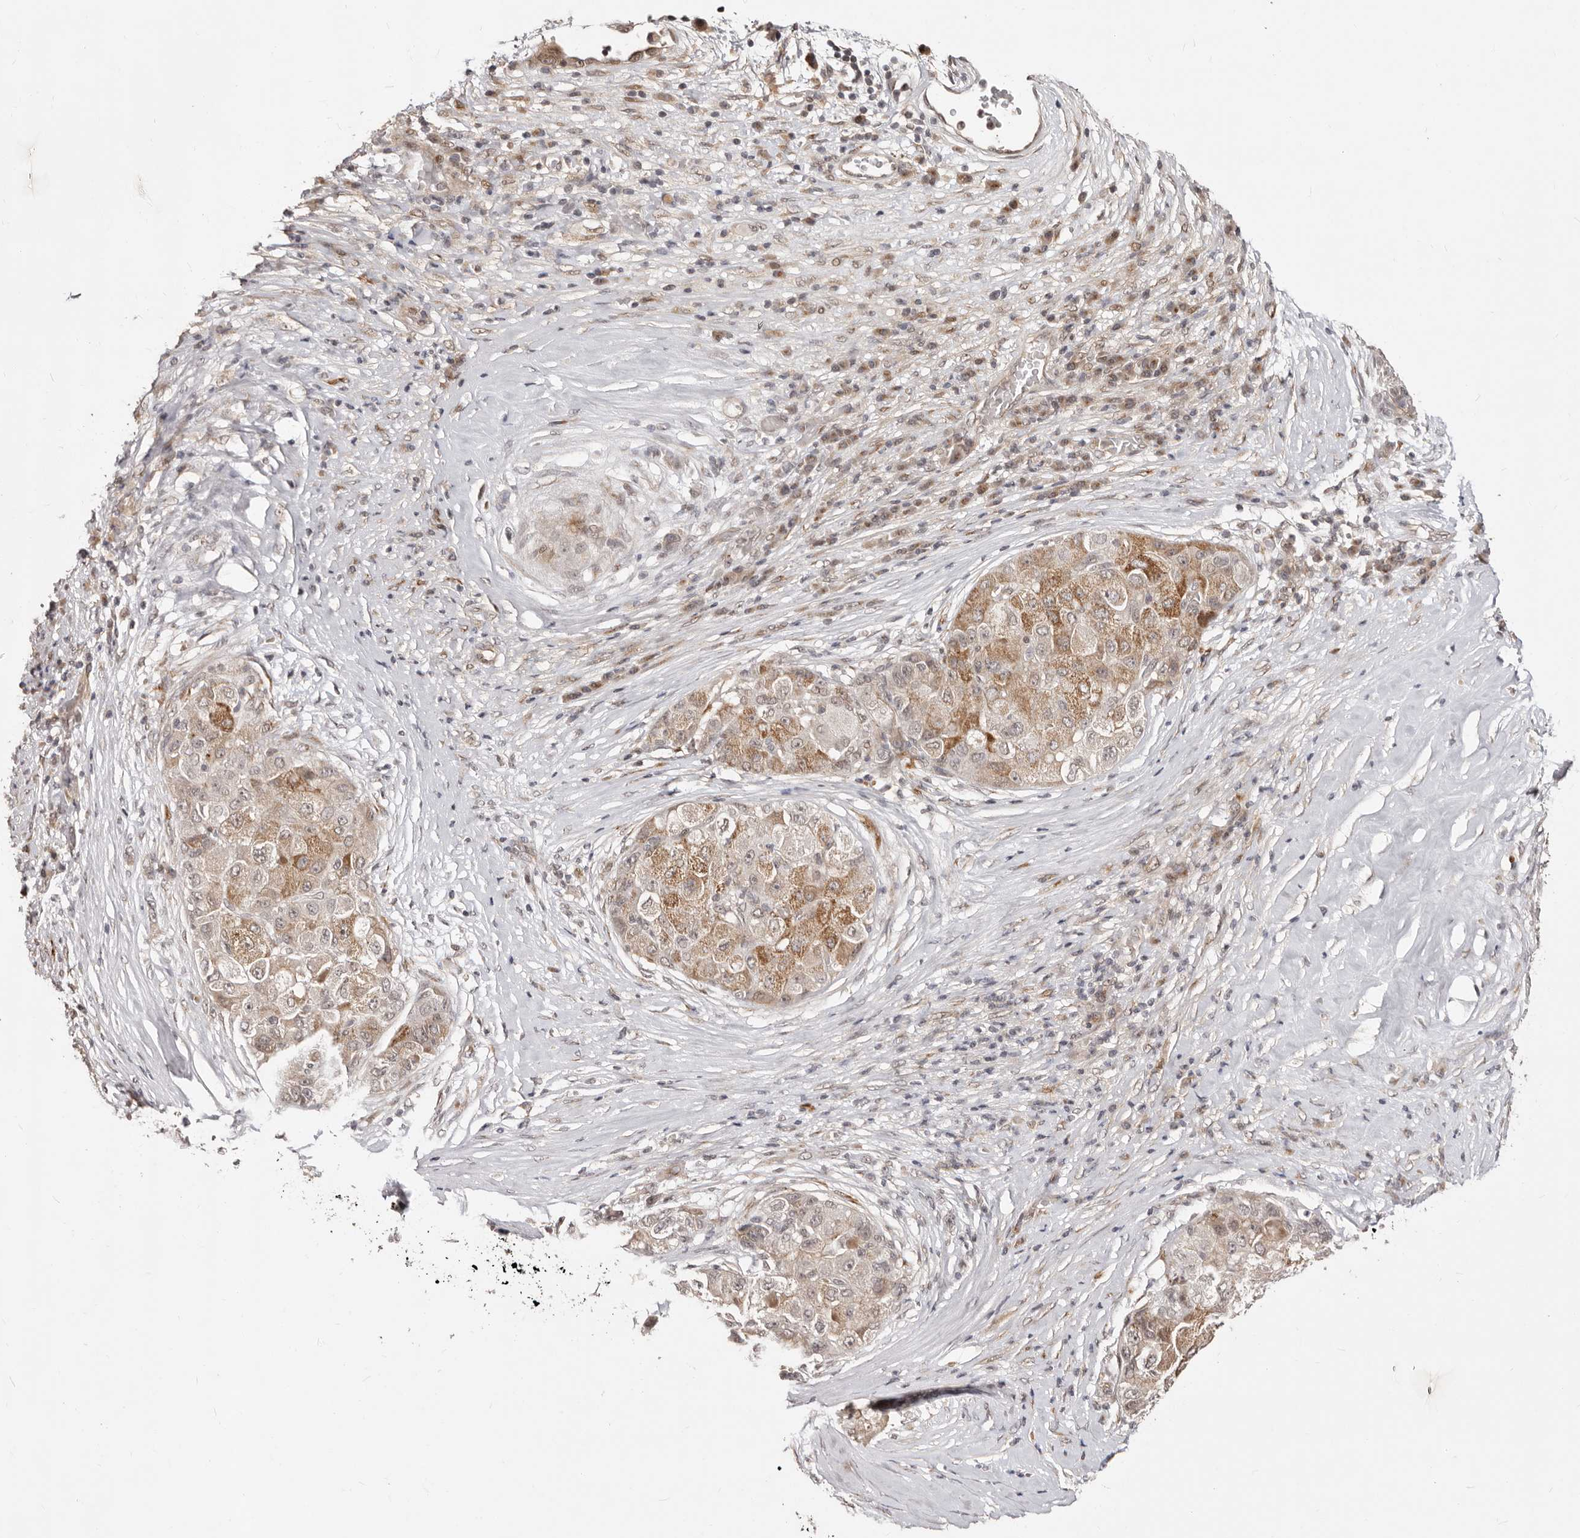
{"staining": {"intensity": "moderate", "quantity": "25%-75%", "location": "cytoplasmic/membranous"}, "tissue": "liver cancer", "cell_type": "Tumor cells", "image_type": "cancer", "snomed": [{"axis": "morphology", "description": "Carcinoma, Hepatocellular, NOS"}, {"axis": "topography", "description": "Liver"}], "caption": "This micrograph reveals IHC staining of human liver hepatocellular carcinoma, with medium moderate cytoplasmic/membranous positivity in about 25%-75% of tumor cells.", "gene": "SRCAP", "patient": {"sex": "male", "age": 80}}